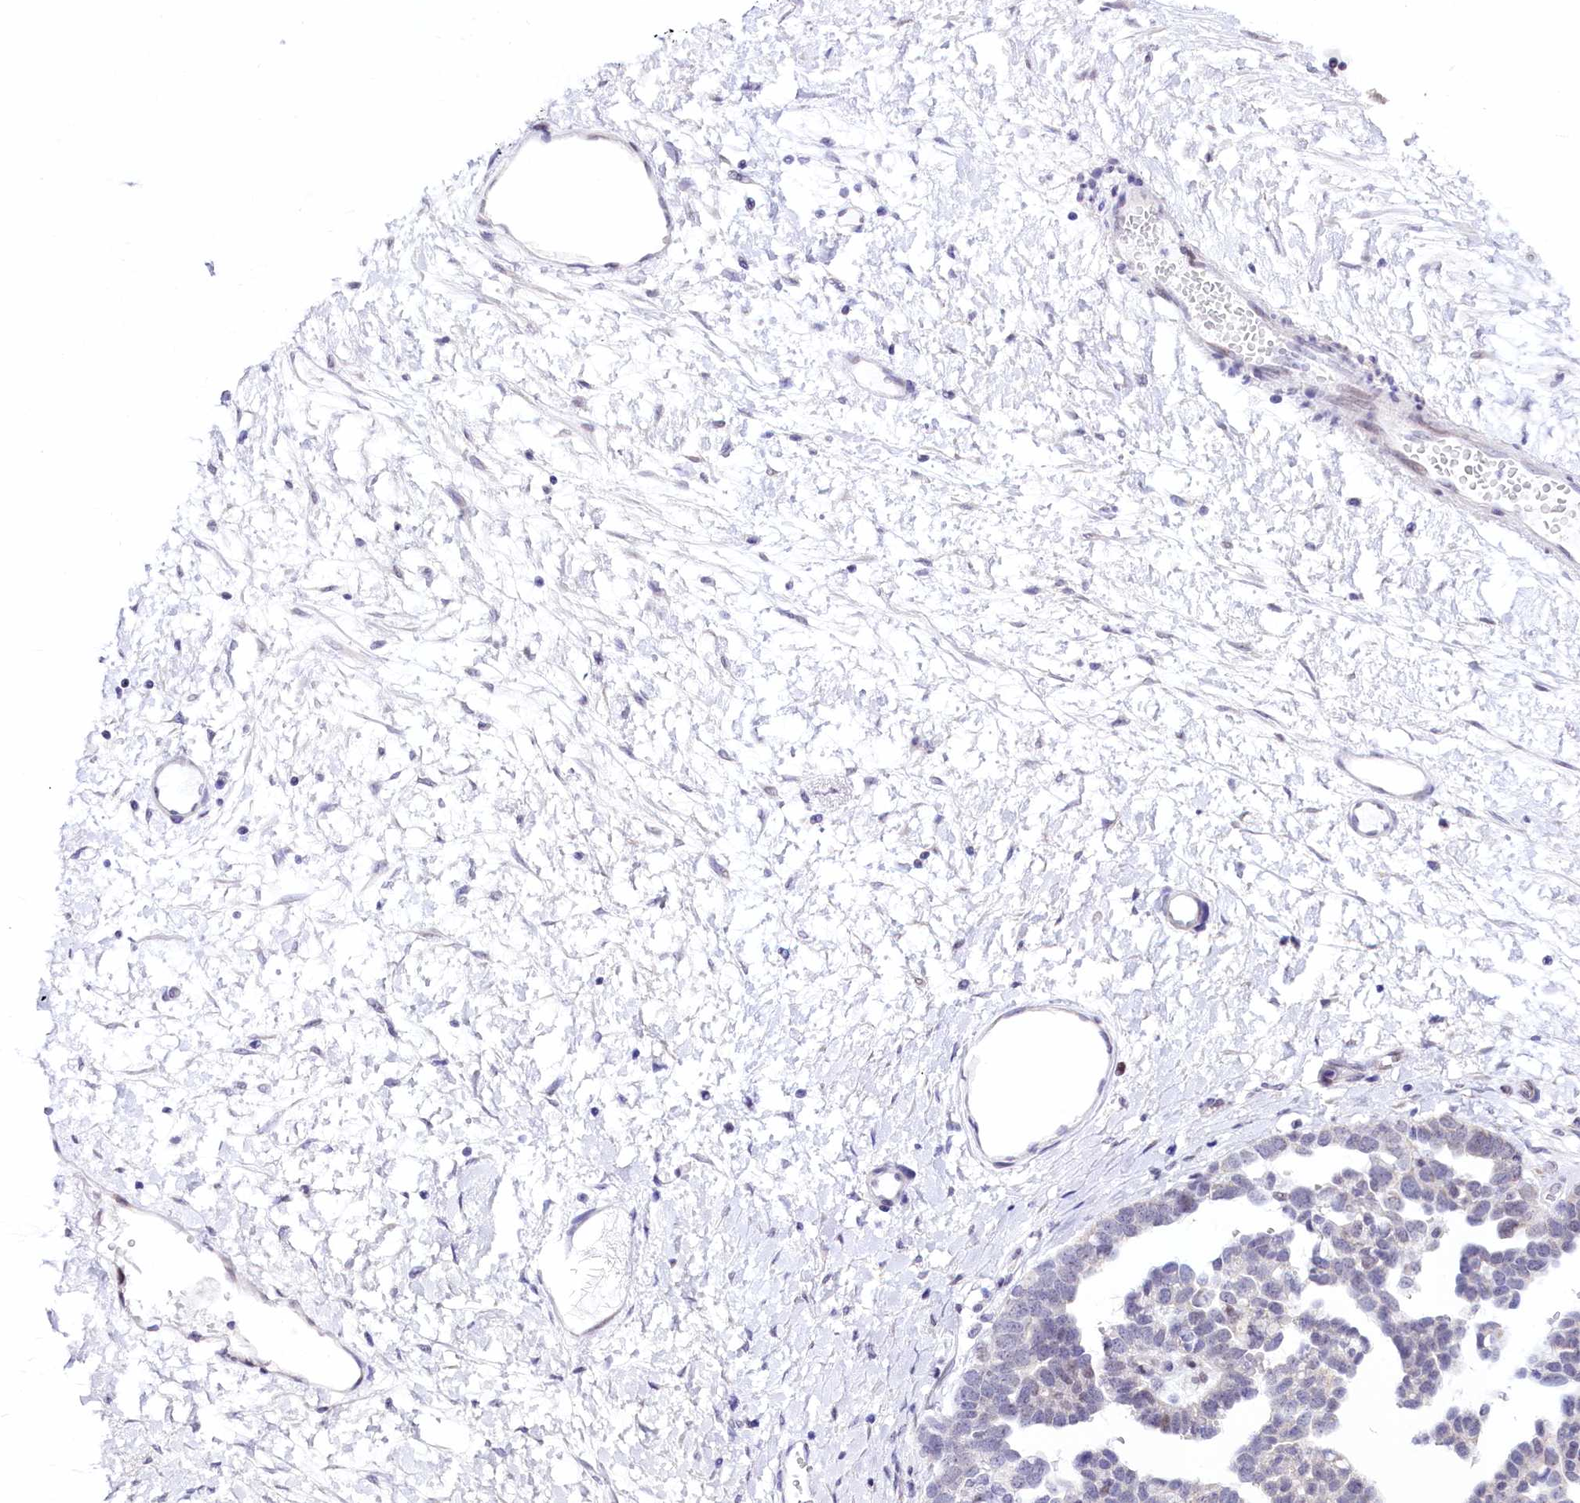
{"staining": {"intensity": "negative", "quantity": "none", "location": "none"}, "tissue": "ovarian cancer", "cell_type": "Tumor cells", "image_type": "cancer", "snomed": [{"axis": "morphology", "description": "Cystadenocarcinoma, serous, NOS"}, {"axis": "topography", "description": "Ovary"}], "caption": "Immunohistochemistry of human serous cystadenocarcinoma (ovarian) displays no expression in tumor cells.", "gene": "SPATS2", "patient": {"sex": "female", "age": 54}}